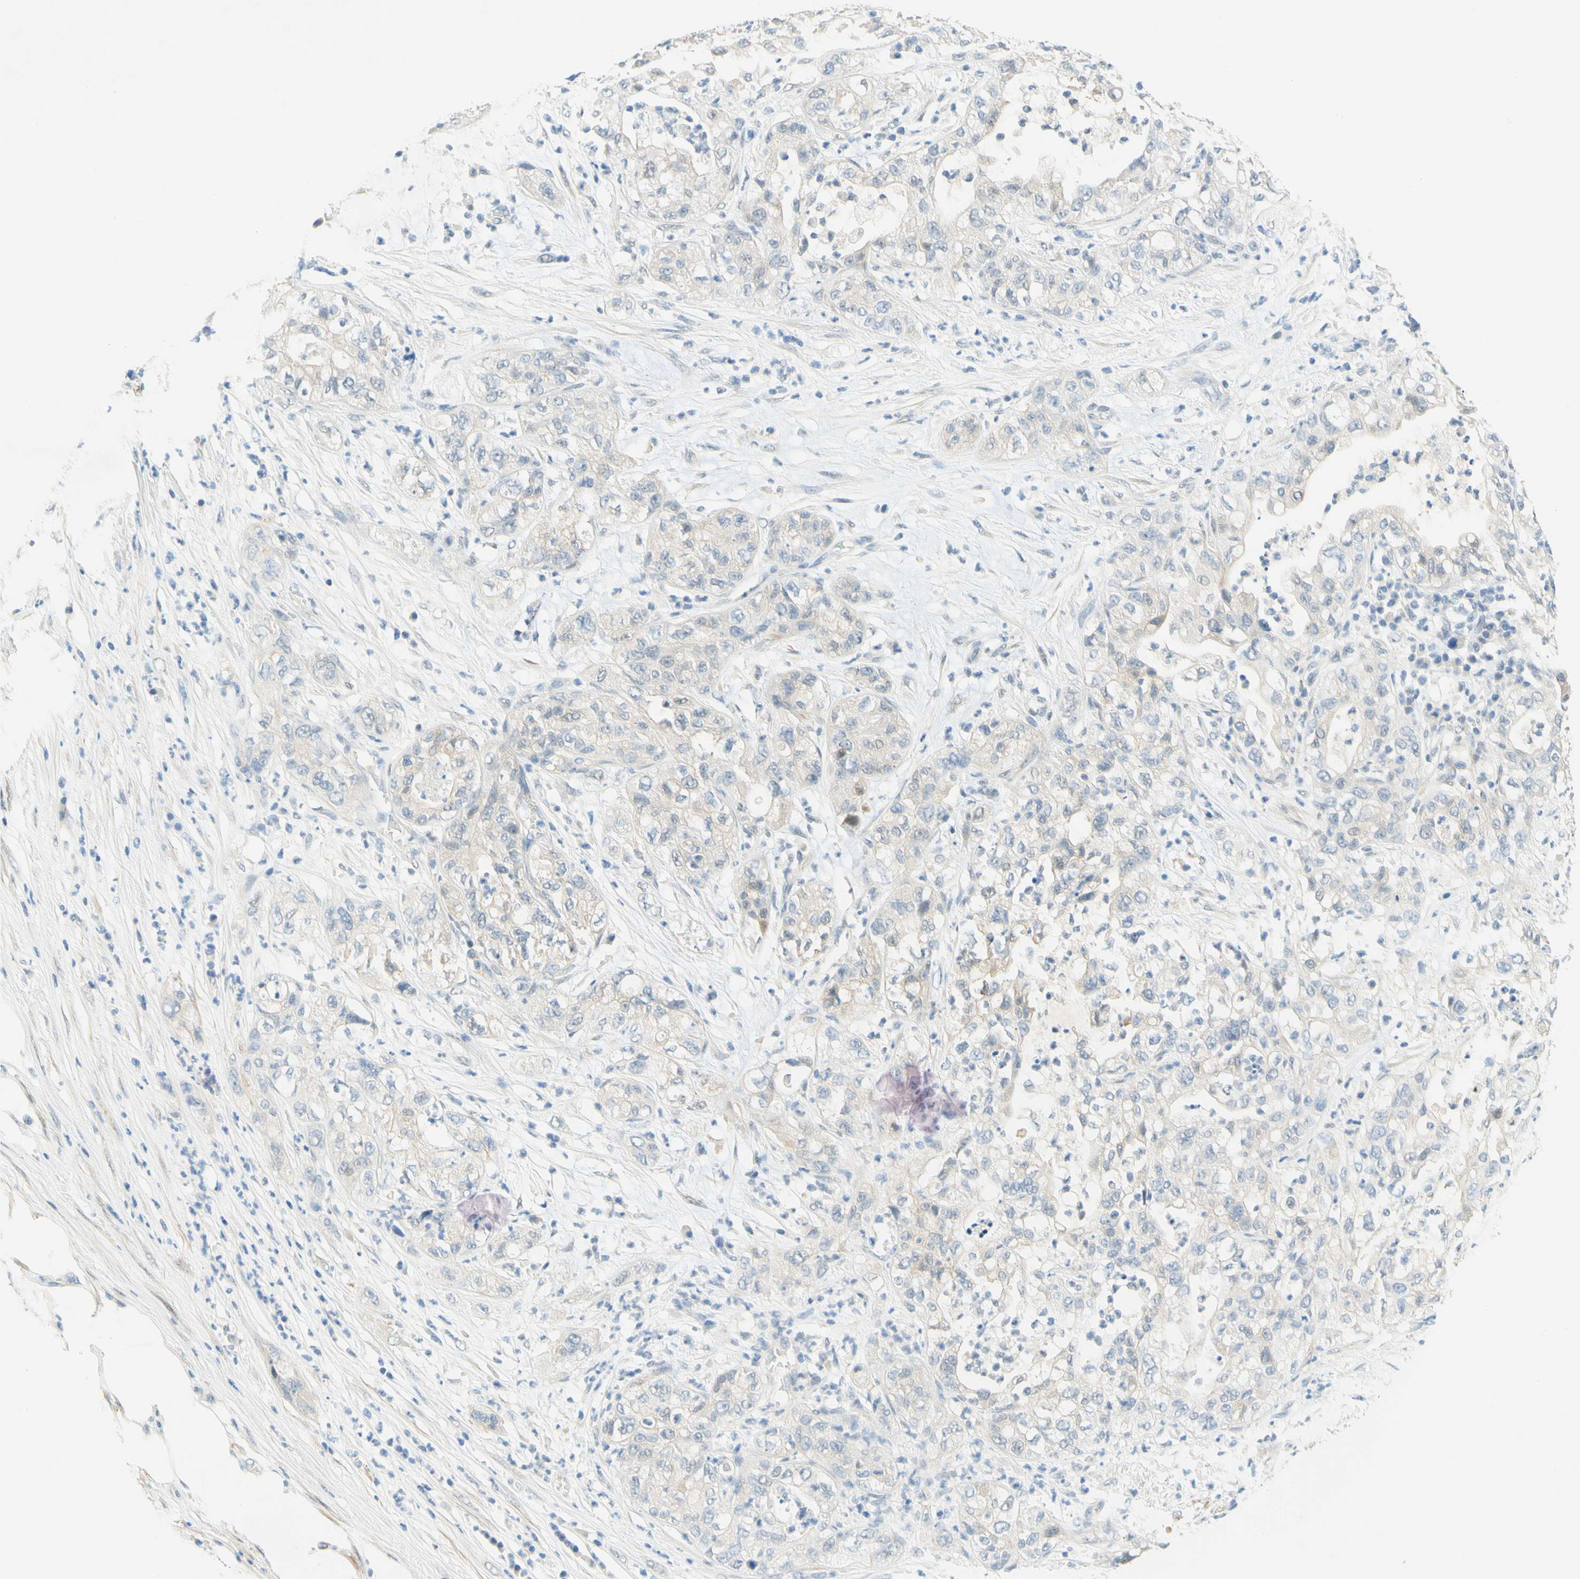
{"staining": {"intensity": "negative", "quantity": "none", "location": "none"}, "tissue": "pancreatic cancer", "cell_type": "Tumor cells", "image_type": "cancer", "snomed": [{"axis": "morphology", "description": "Adenocarcinoma, NOS"}, {"axis": "topography", "description": "Pancreas"}], "caption": "An IHC micrograph of pancreatic cancer (adenocarcinoma) is shown. There is no staining in tumor cells of pancreatic cancer (adenocarcinoma).", "gene": "ENTREP2", "patient": {"sex": "female", "age": 78}}